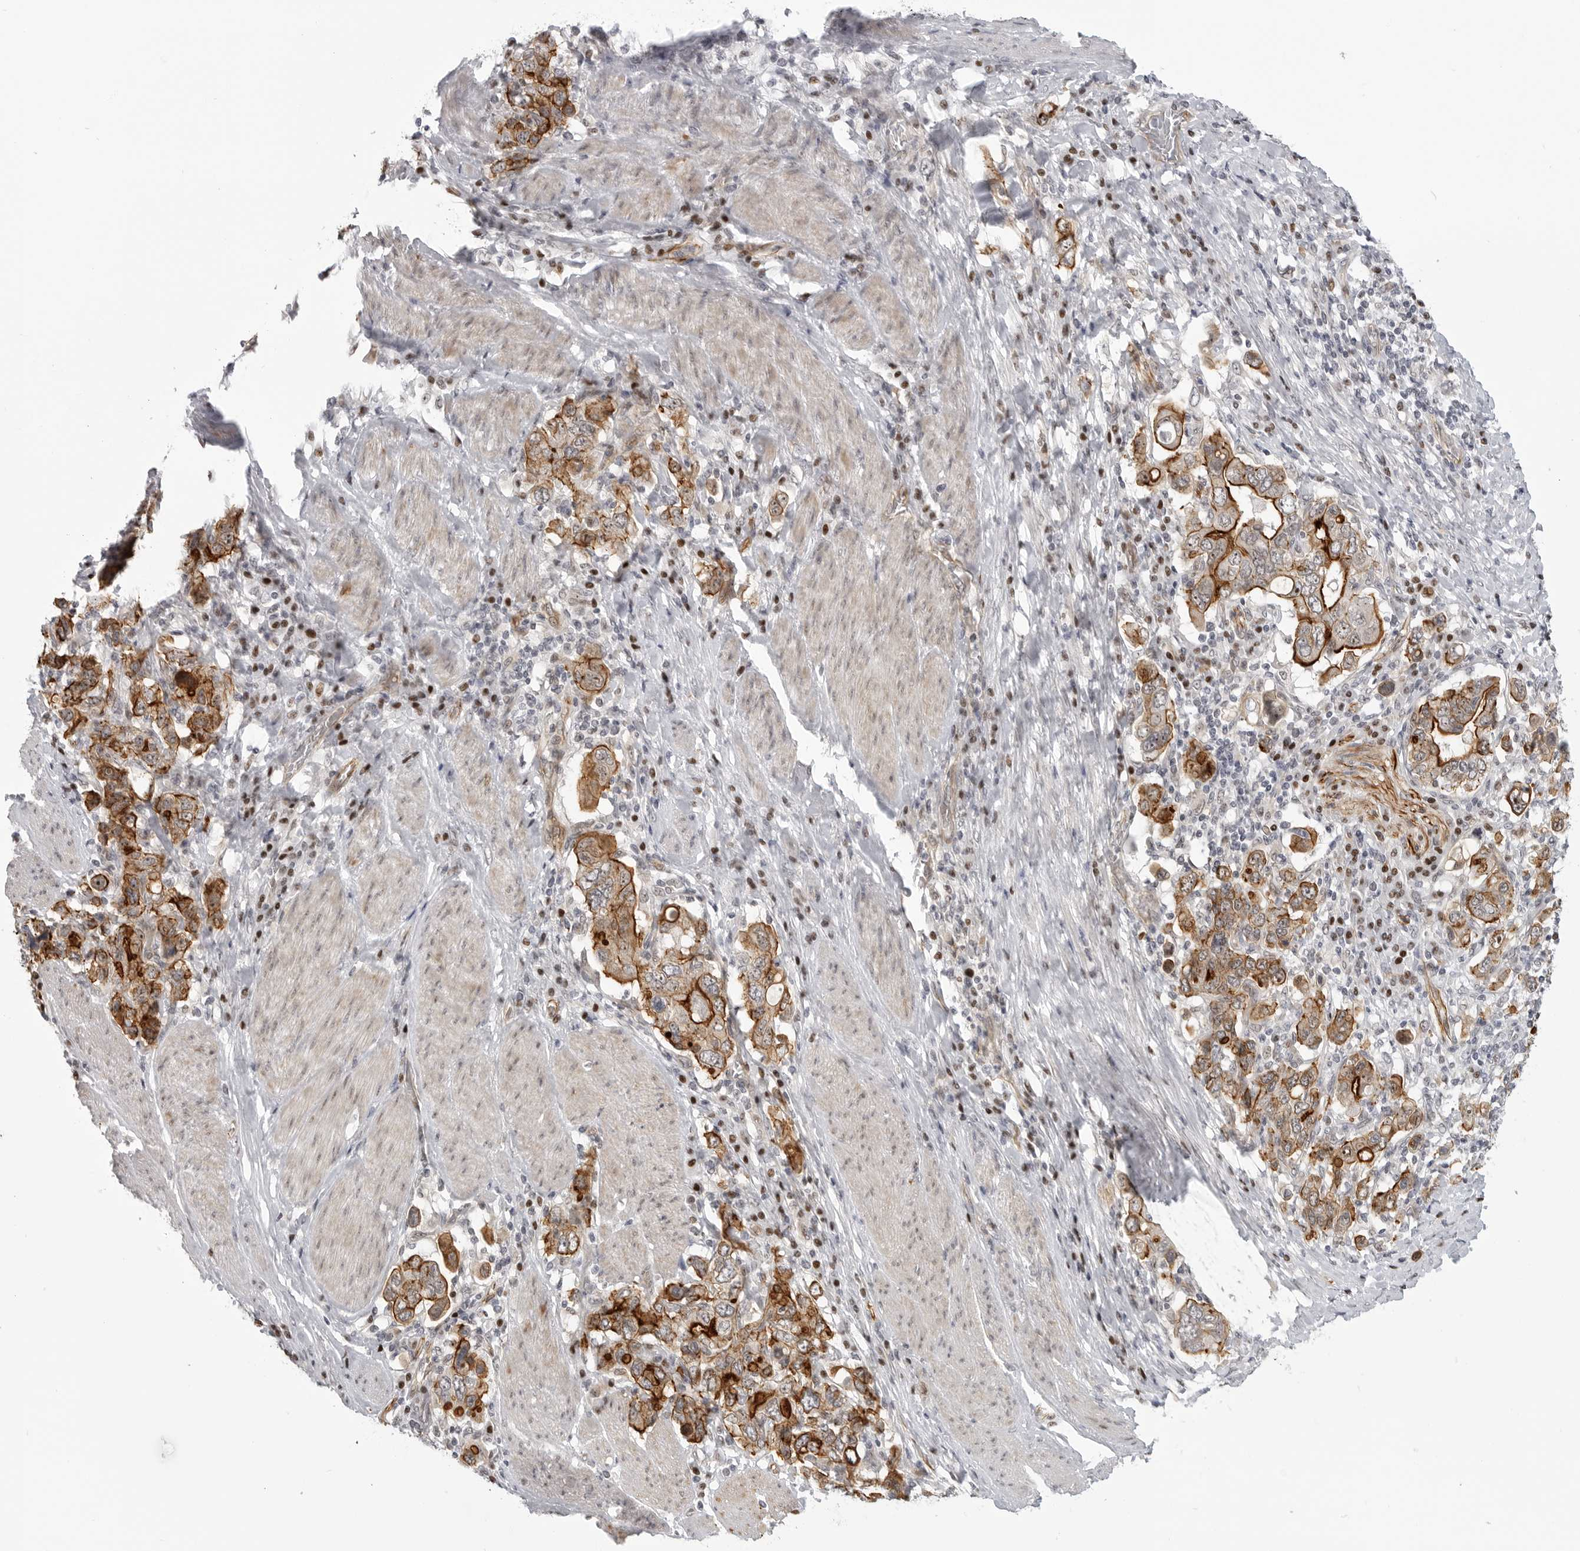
{"staining": {"intensity": "strong", "quantity": "25%-75%", "location": "cytoplasmic/membranous"}, "tissue": "stomach cancer", "cell_type": "Tumor cells", "image_type": "cancer", "snomed": [{"axis": "morphology", "description": "Adenocarcinoma, NOS"}, {"axis": "topography", "description": "Stomach, upper"}], "caption": "Protein staining demonstrates strong cytoplasmic/membranous positivity in approximately 25%-75% of tumor cells in stomach cancer (adenocarcinoma). (DAB = brown stain, brightfield microscopy at high magnification).", "gene": "CEP295NL", "patient": {"sex": "male", "age": 62}}